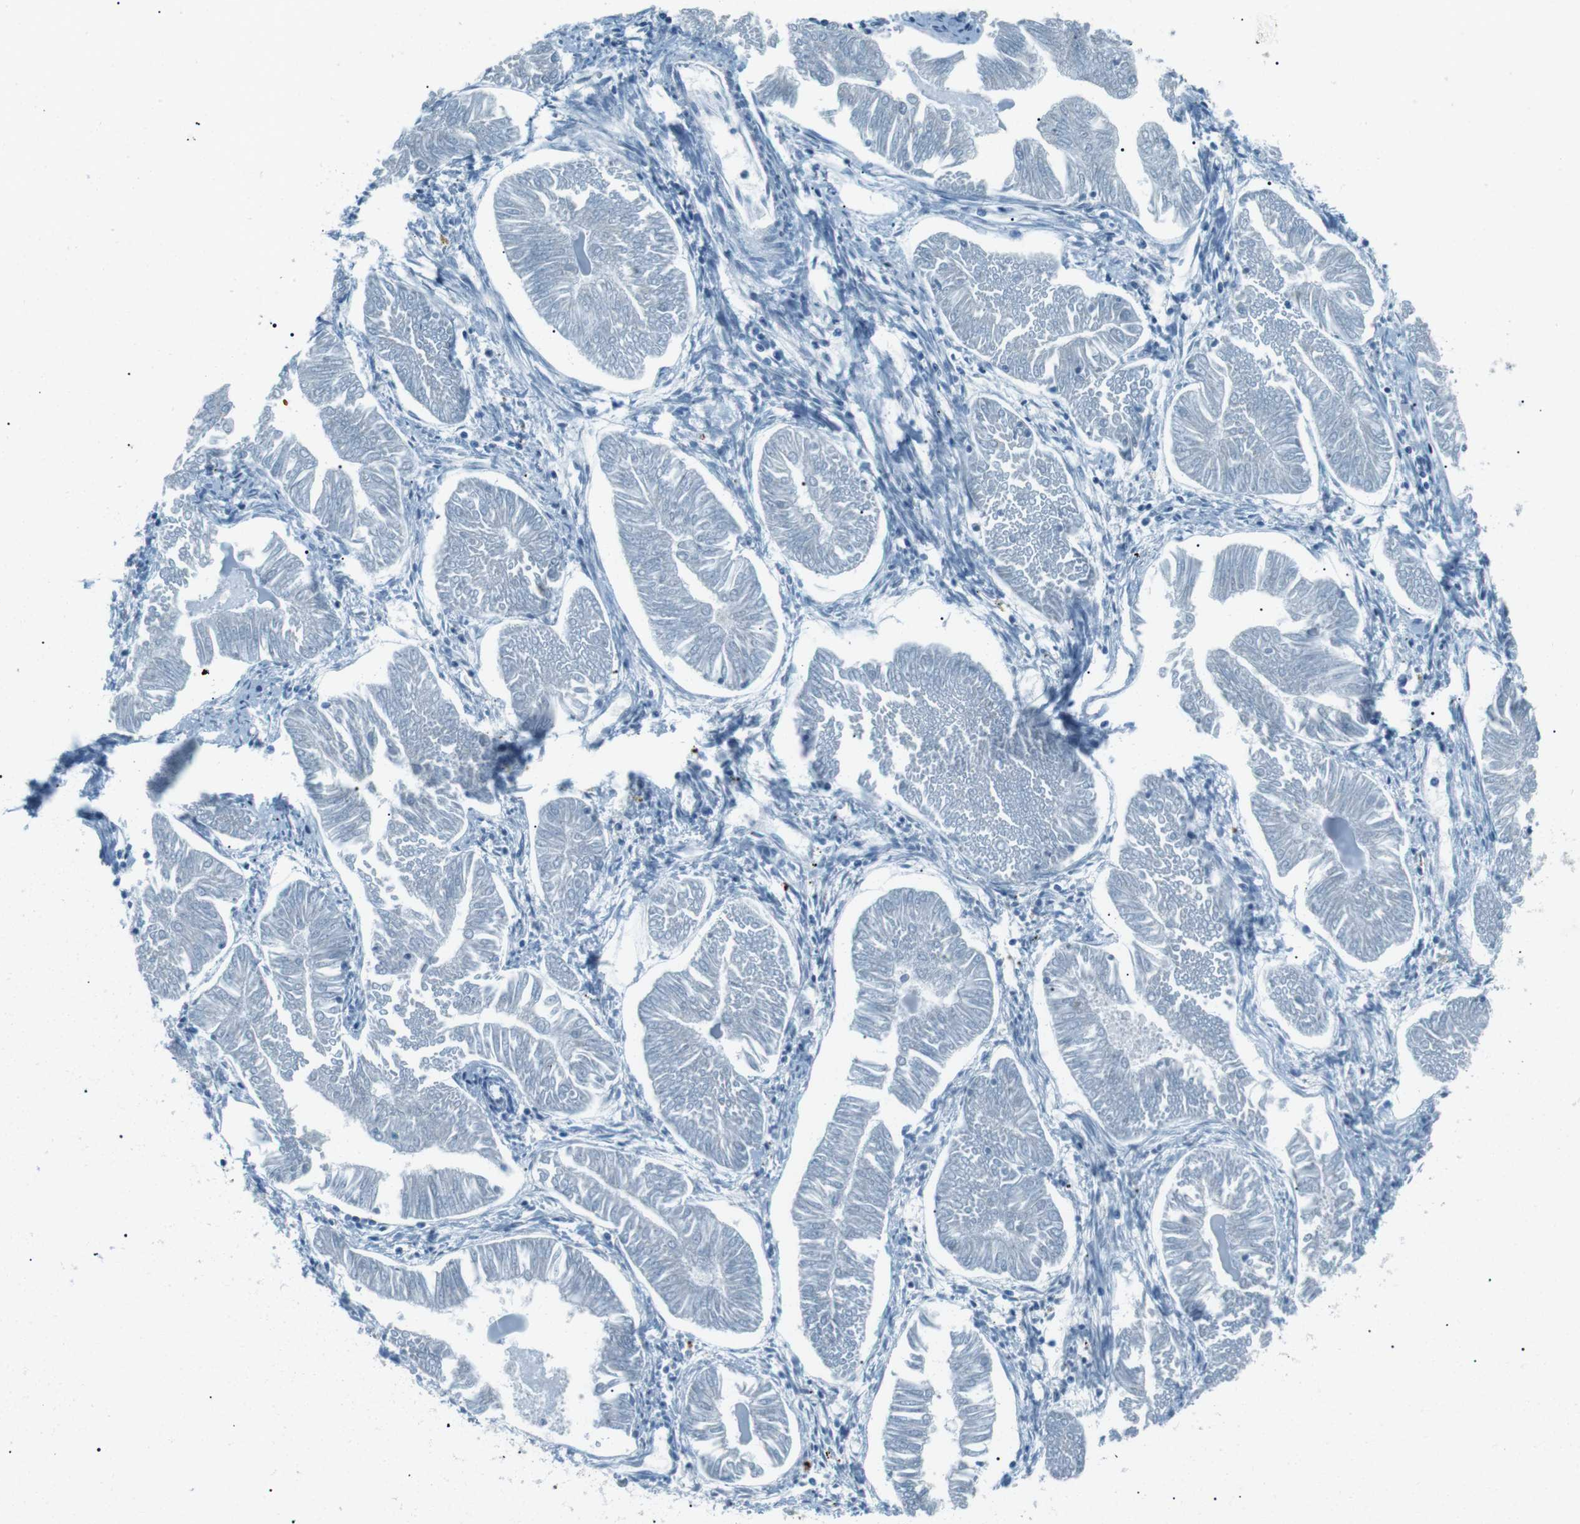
{"staining": {"intensity": "negative", "quantity": "none", "location": "none"}, "tissue": "endometrial cancer", "cell_type": "Tumor cells", "image_type": "cancer", "snomed": [{"axis": "morphology", "description": "Adenocarcinoma, NOS"}, {"axis": "topography", "description": "Endometrium"}], "caption": "There is no significant staining in tumor cells of endometrial cancer (adenocarcinoma).", "gene": "SERPINB2", "patient": {"sex": "female", "age": 53}}